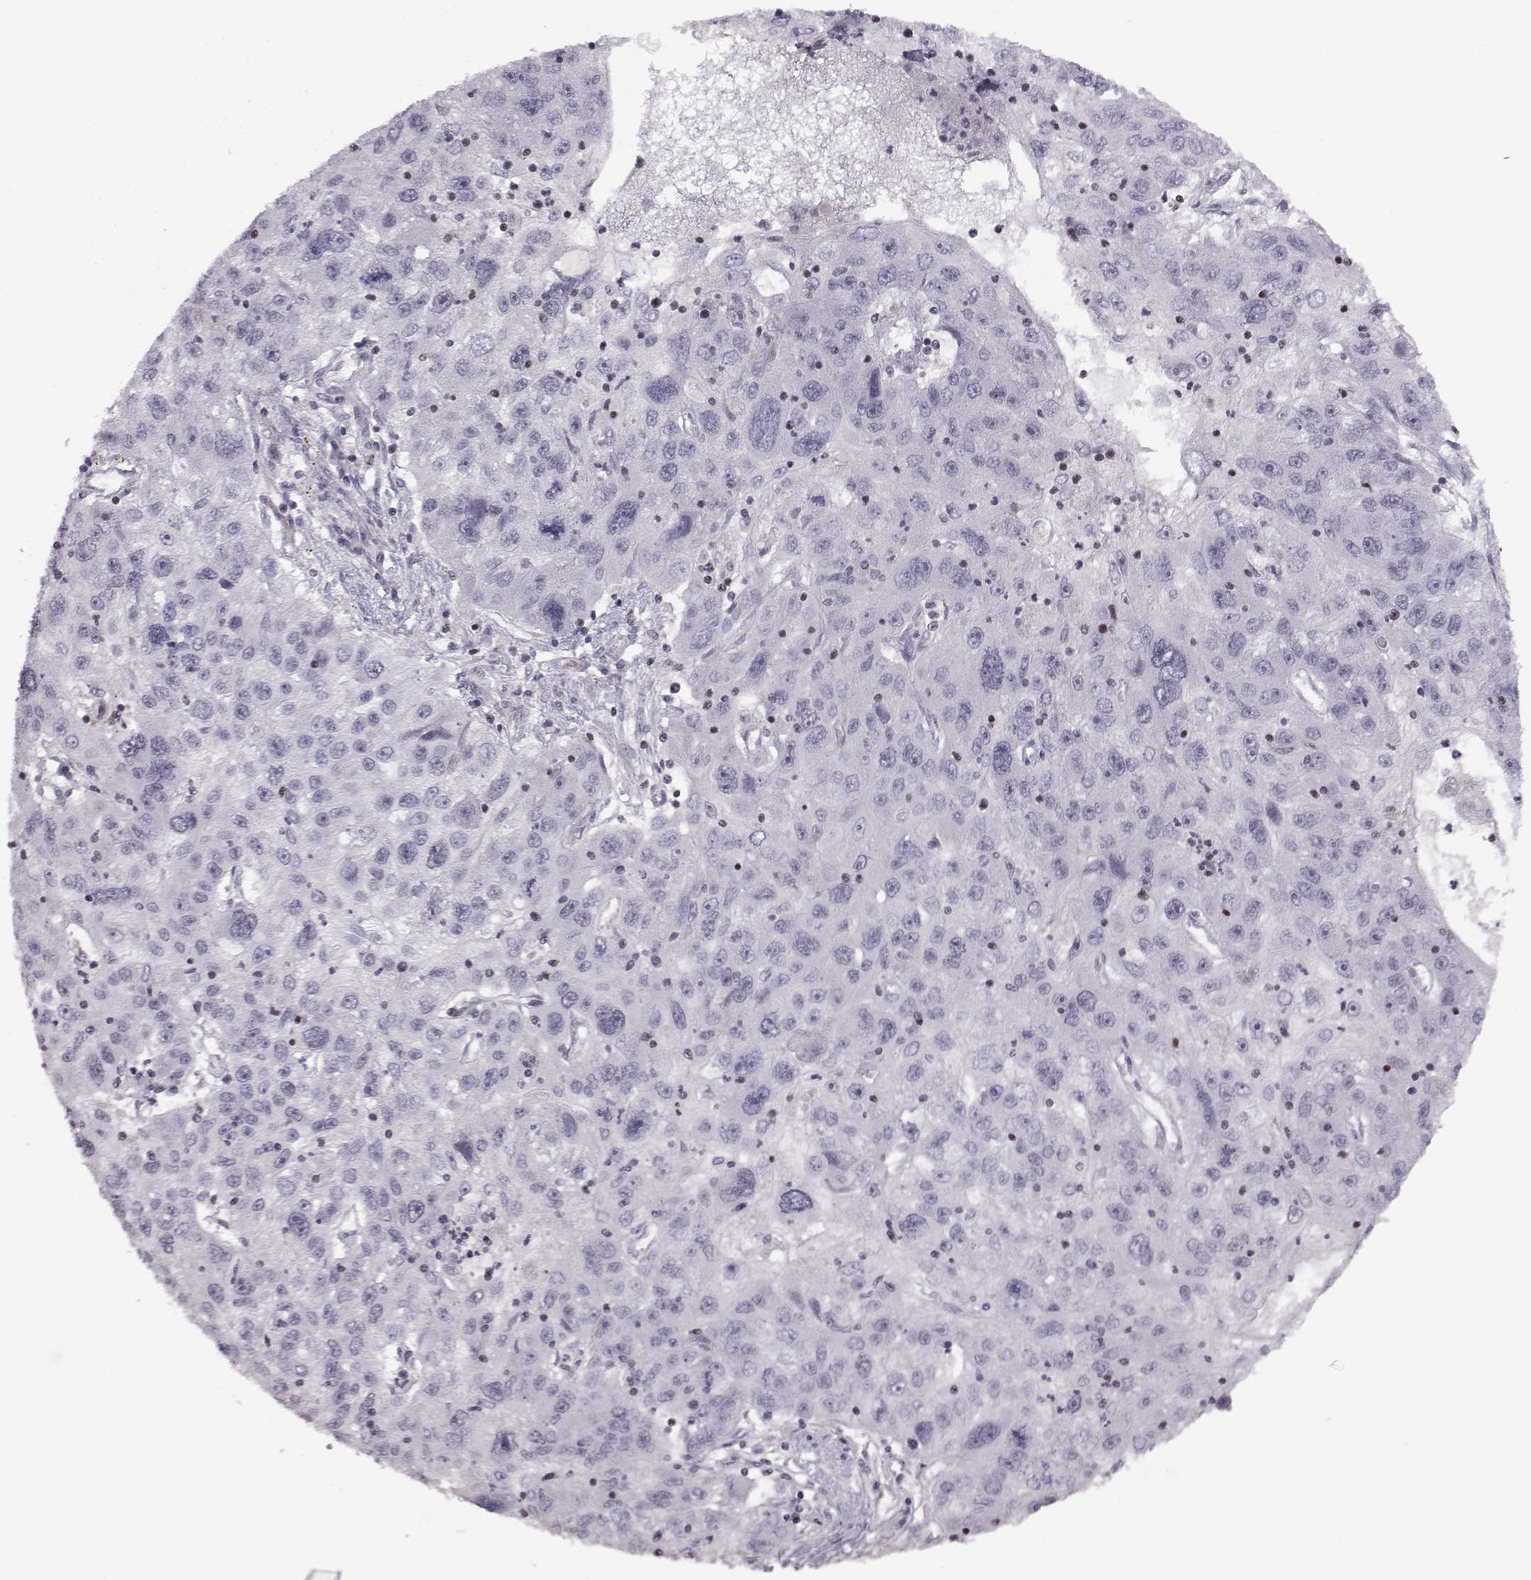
{"staining": {"intensity": "negative", "quantity": "none", "location": "none"}, "tissue": "stomach cancer", "cell_type": "Tumor cells", "image_type": "cancer", "snomed": [{"axis": "morphology", "description": "Adenocarcinoma, NOS"}, {"axis": "topography", "description": "Stomach"}], "caption": "Immunohistochemistry photomicrograph of stomach adenocarcinoma stained for a protein (brown), which reveals no positivity in tumor cells.", "gene": "KIF13B", "patient": {"sex": "male", "age": 56}}